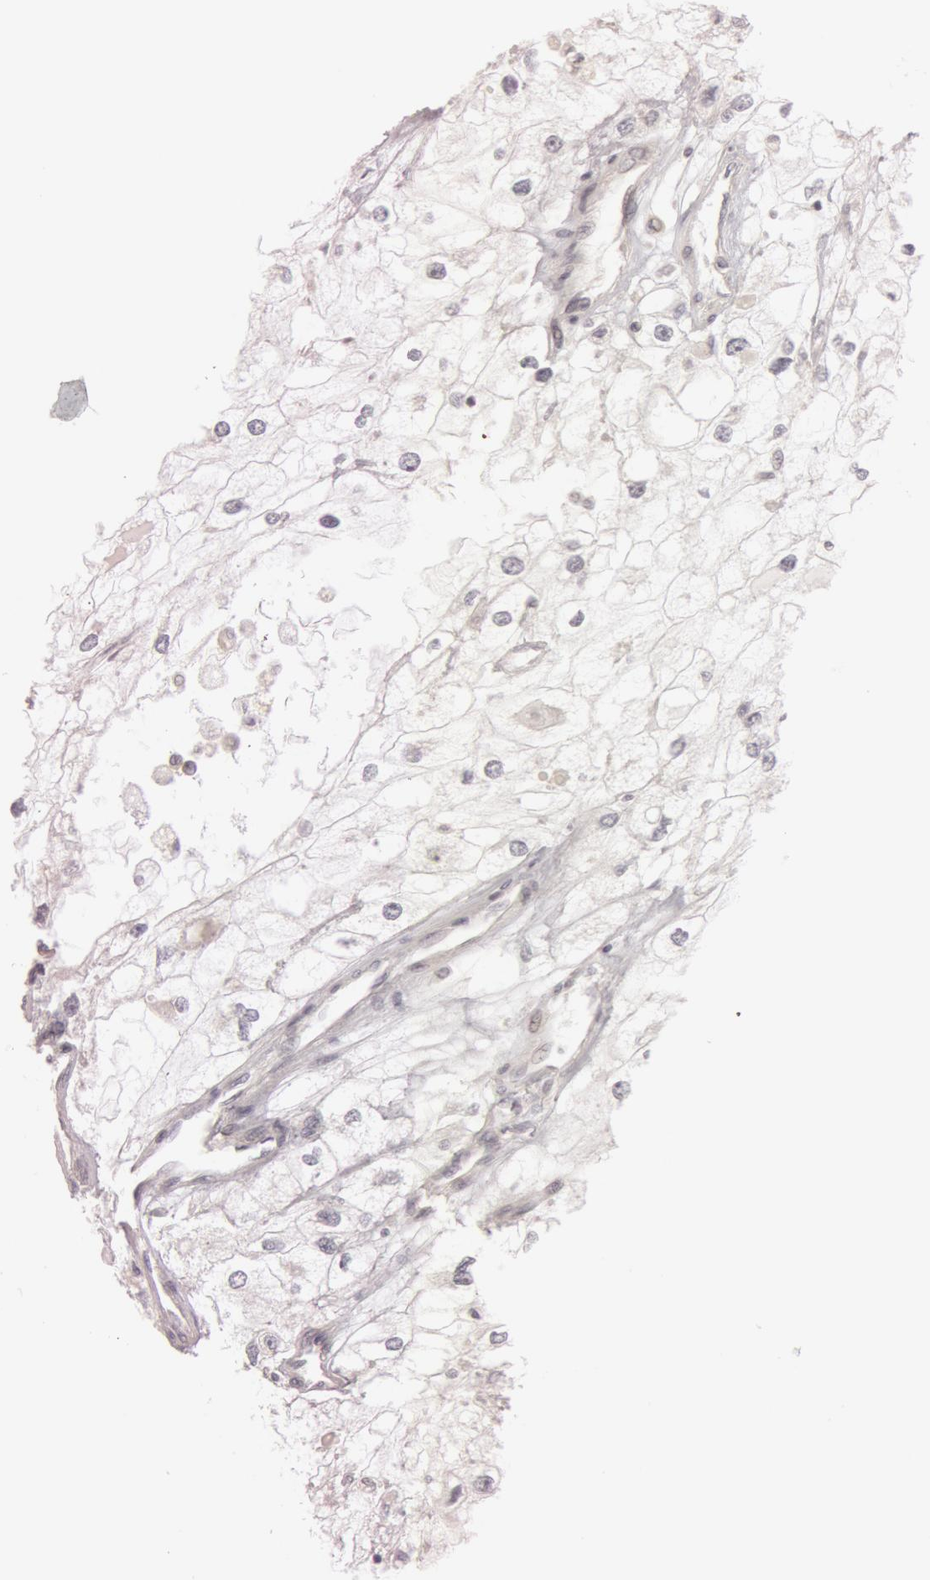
{"staining": {"intensity": "negative", "quantity": "none", "location": "none"}, "tissue": "renal cancer", "cell_type": "Tumor cells", "image_type": "cancer", "snomed": [{"axis": "morphology", "description": "Adenocarcinoma, NOS"}, {"axis": "topography", "description": "Kidney"}], "caption": "A high-resolution micrograph shows immunohistochemistry staining of renal cancer, which demonstrates no significant positivity in tumor cells.", "gene": "RALGAPA1", "patient": {"sex": "male", "age": 57}}